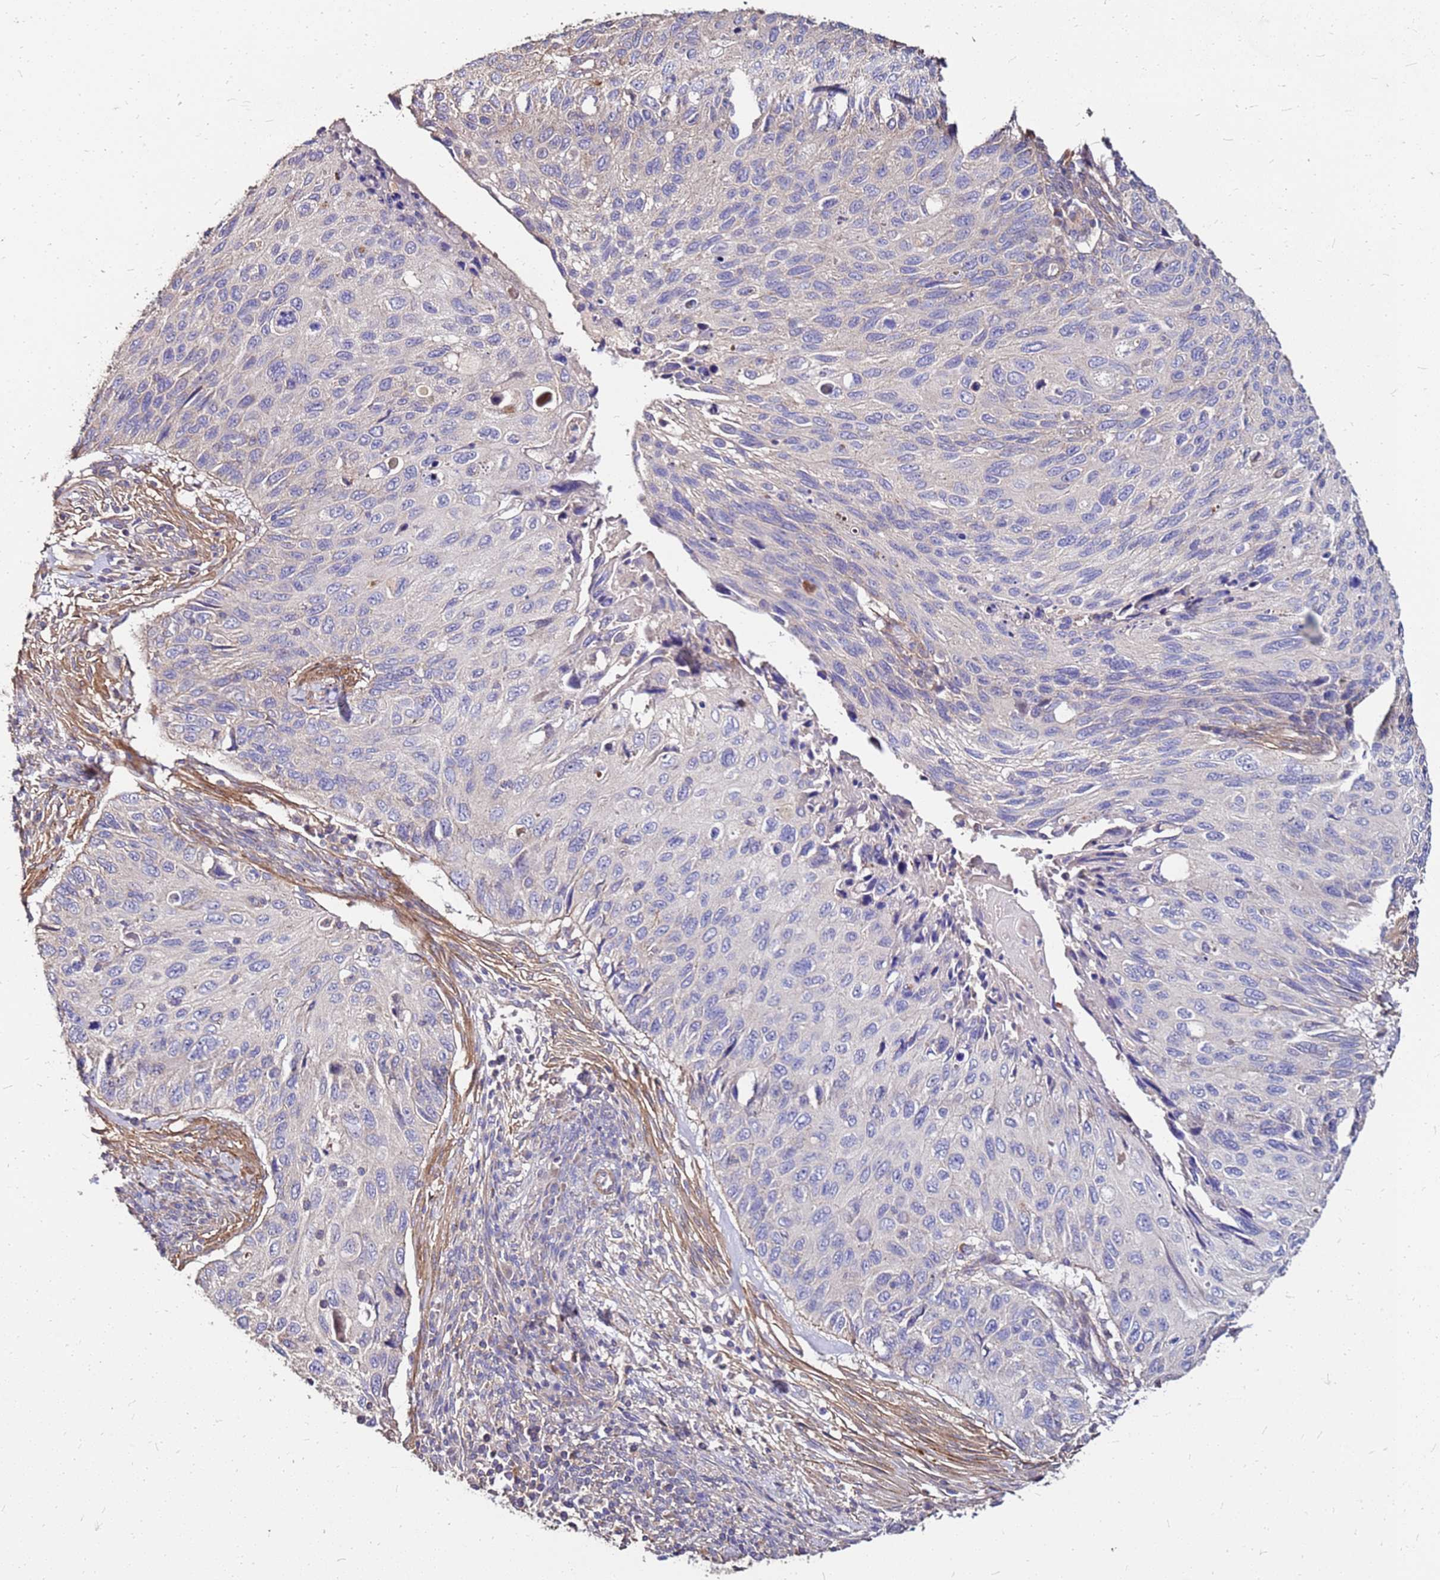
{"staining": {"intensity": "negative", "quantity": "none", "location": "none"}, "tissue": "cervical cancer", "cell_type": "Tumor cells", "image_type": "cancer", "snomed": [{"axis": "morphology", "description": "Squamous cell carcinoma, NOS"}, {"axis": "topography", "description": "Cervix"}], "caption": "The image displays no significant positivity in tumor cells of cervical squamous cell carcinoma. (DAB IHC visualized using brightfield microscopy, high magnification).", "gene": "EXD3", "patient": {"sex": "female", "age": 70}}